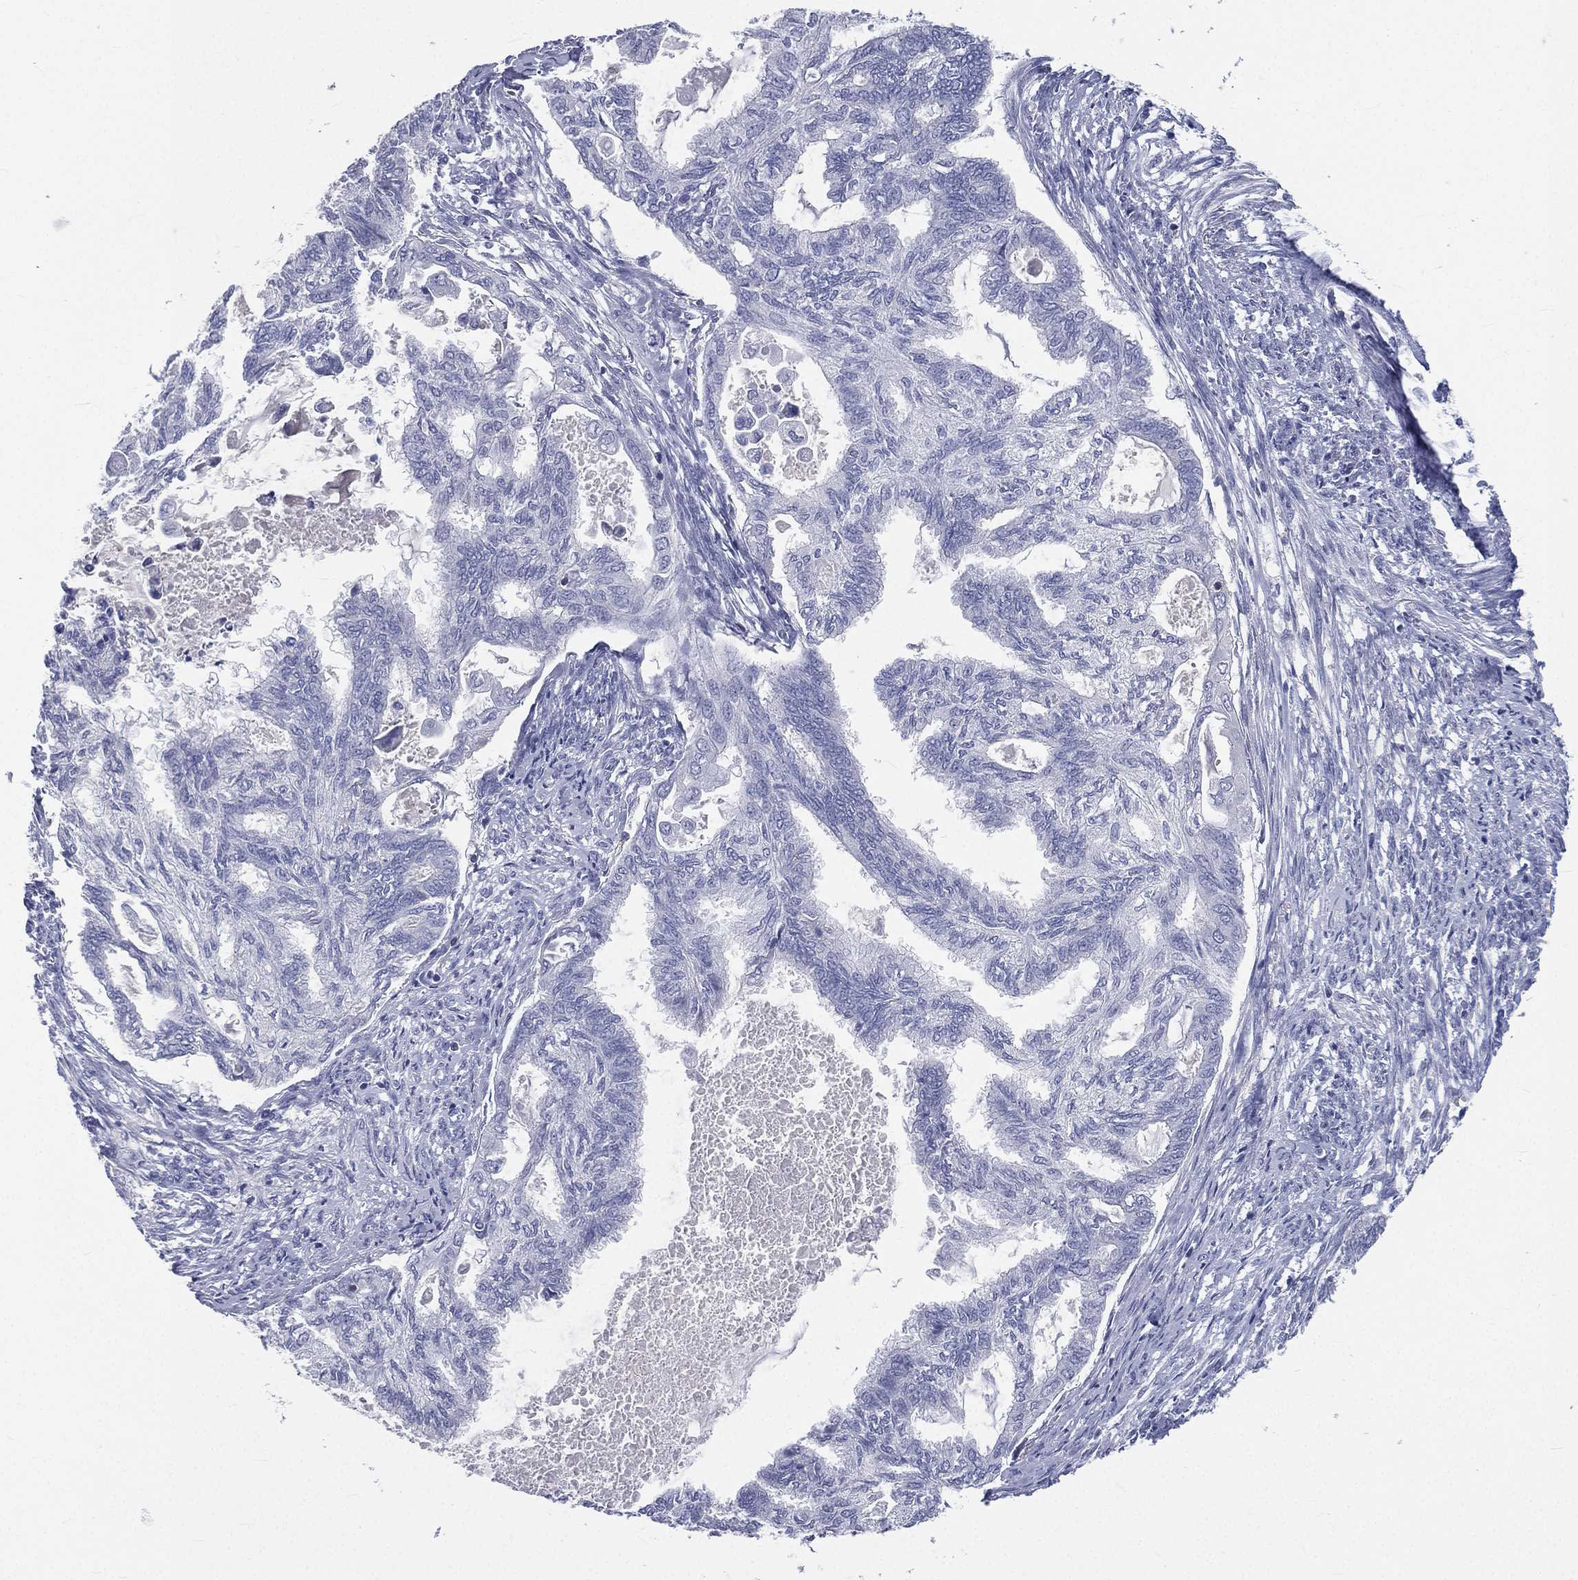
{"staining": {"intensity": "negative", "quantity": "none", "location": "none"}, "tissue": "endometrial cancer", "cell_type": "Tumor cells", "image_type": "cancer", "snomed": [{"axis": "morphology", "description": "Adenocarcinoma, NOS"}, {"axis": "topography", "description": "Endometrium"}], "caption": "A micrograph of endometrial cancer (adenocarcinoma) stained for a protein demonstrates no brown staining in tumor cells. (Brightfield microscopy of DAB (3,3'-diaminobenzidine) immunohistochemistry at high magnification).", "gene": "CD3D", "patient": {"sex": "female", "age": 86}}